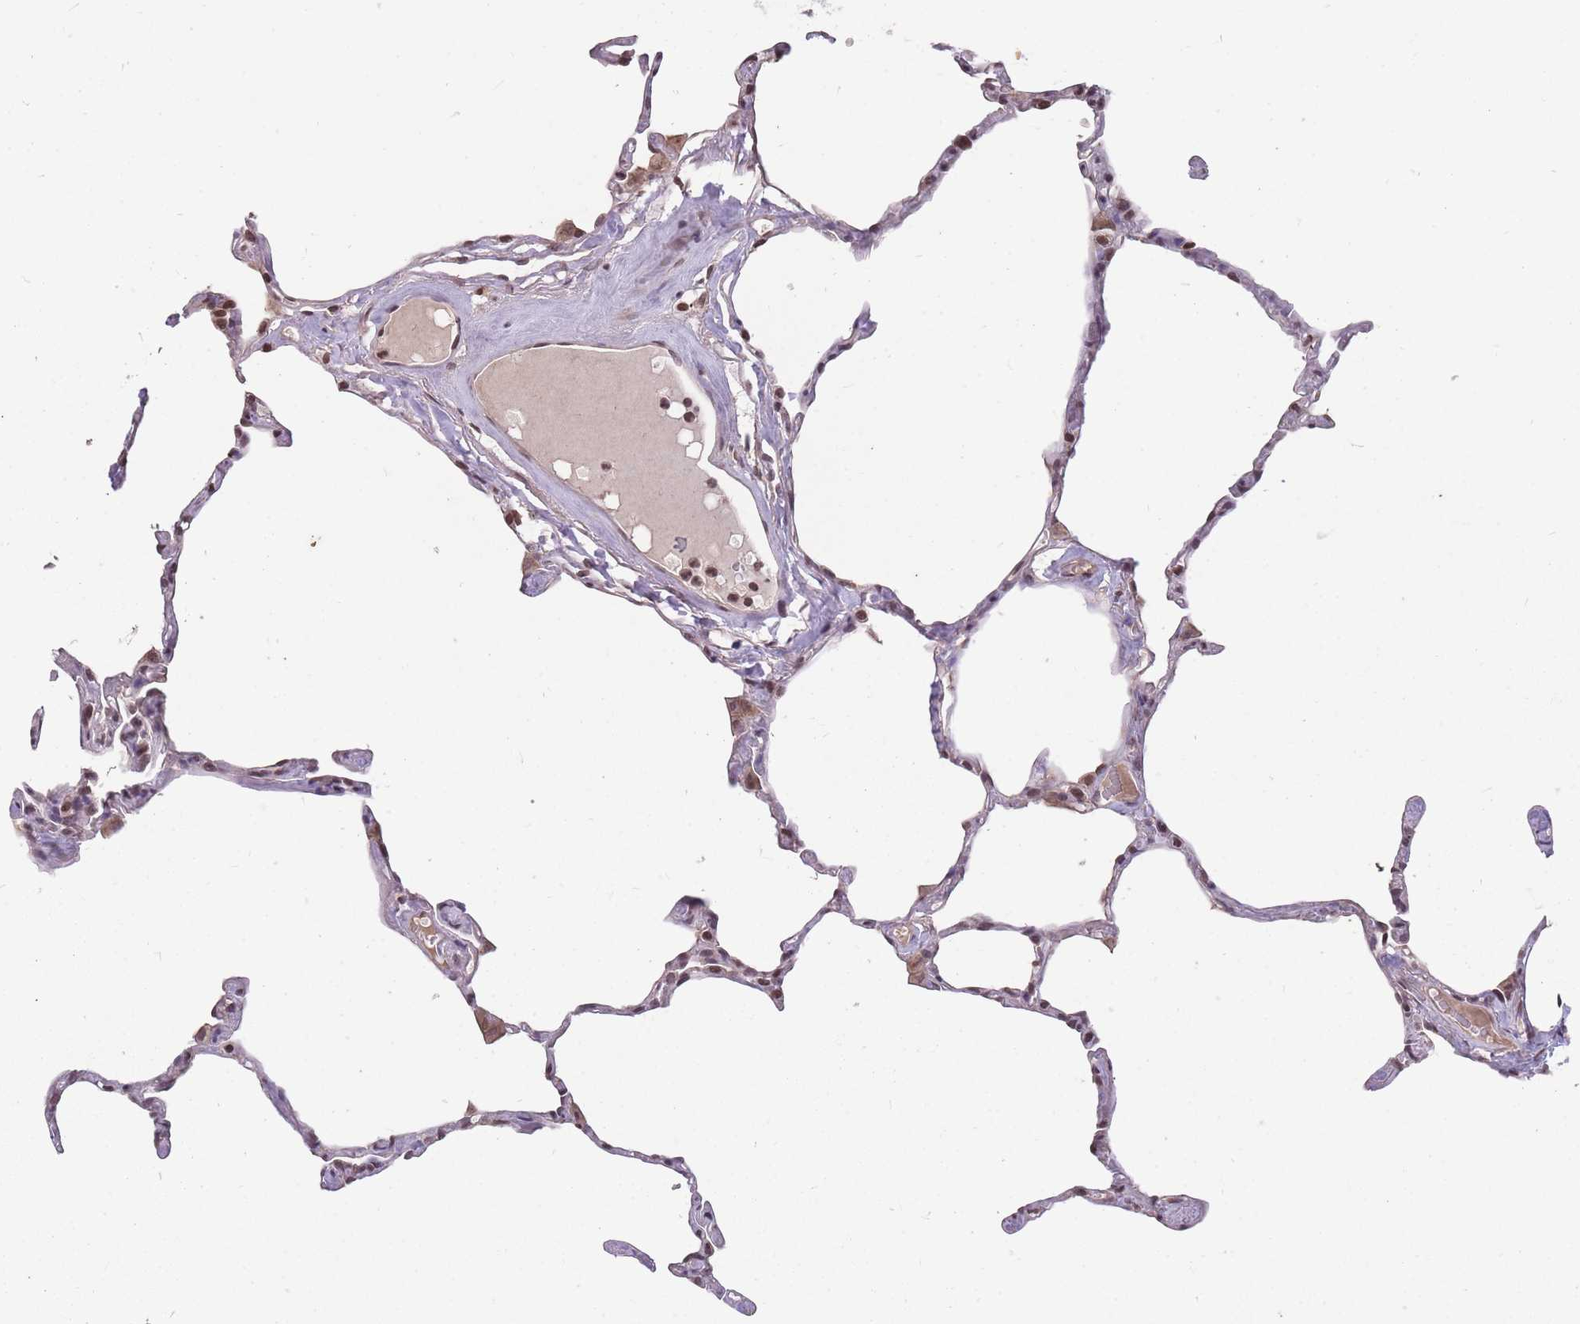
{"staining": {"intensity": "moderate", "quantity": "25%-75%", "location": "nuclear"}, "tissue": "lung", "cell_type": "Alveolar cells", "image_type": "normal", "snomed": [{"axis": "morphology", "description": "Normal tissue, NOS"}, {"axis": "topography", "description": "Lung"}], "caption": "Lung stained with DAB immunohistochemistry (IHC) demonstrates medium levels of moderate nuclear positivity in about 25%-75% of alveolar cells.", "gene": "GGT5", "patient": {"sex": "male", "age": 65}}